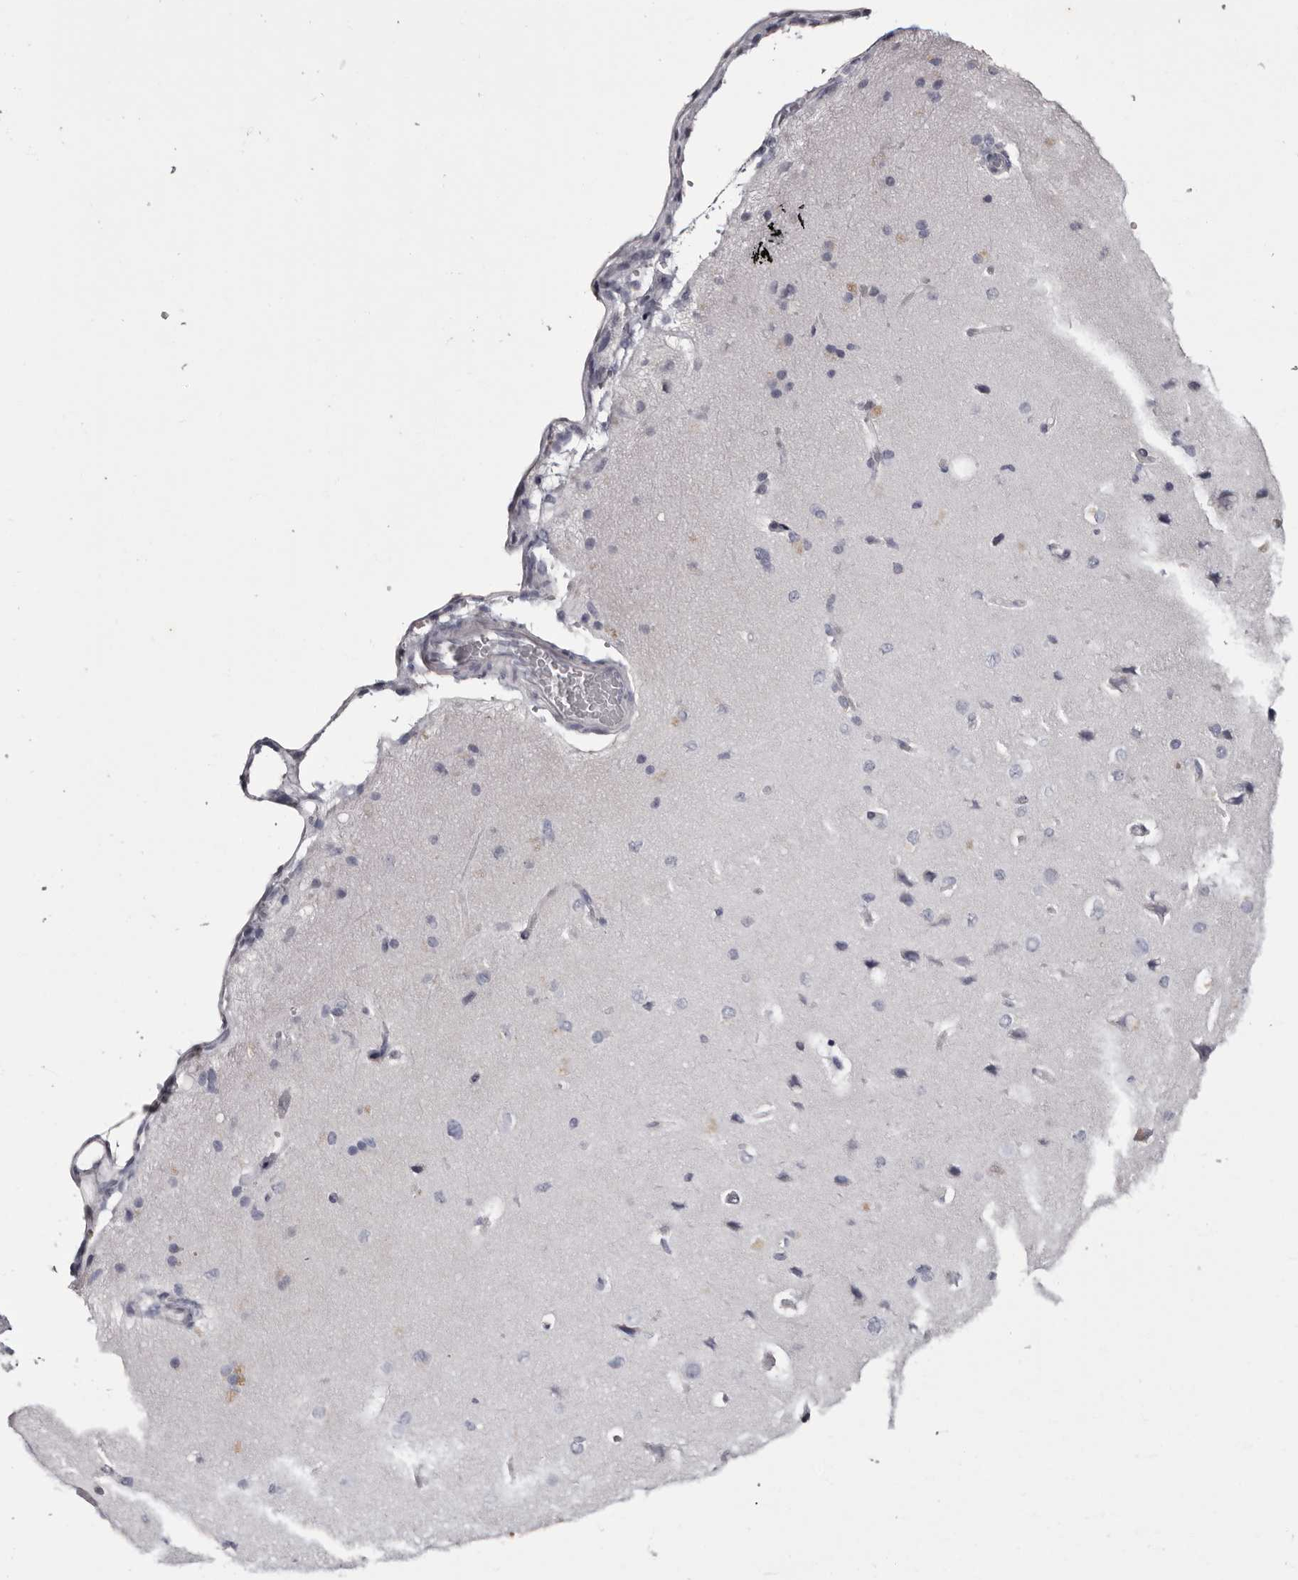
{"staining": {"intensity": "negative", "quantity": "none", "location": "none"}, "tissue": "cerebral cortex", "cell_type": "Endothelial cells", "image_type": "normal", "snomed": [{"axis": "morphology", "description": "Normal tissue, NOS"}, {"axis": "topography", "description": "Cerebral cortex"}], "caption": "High power microscopy image of an IHC micrograph of normal cerebral cortex, revealing no significant staining in endothelial cells. (DAB IHC visualized using brightfield microscopy, high magnification).", "gene": "CA6", "patient": {"sex": "male", "age": 62}}